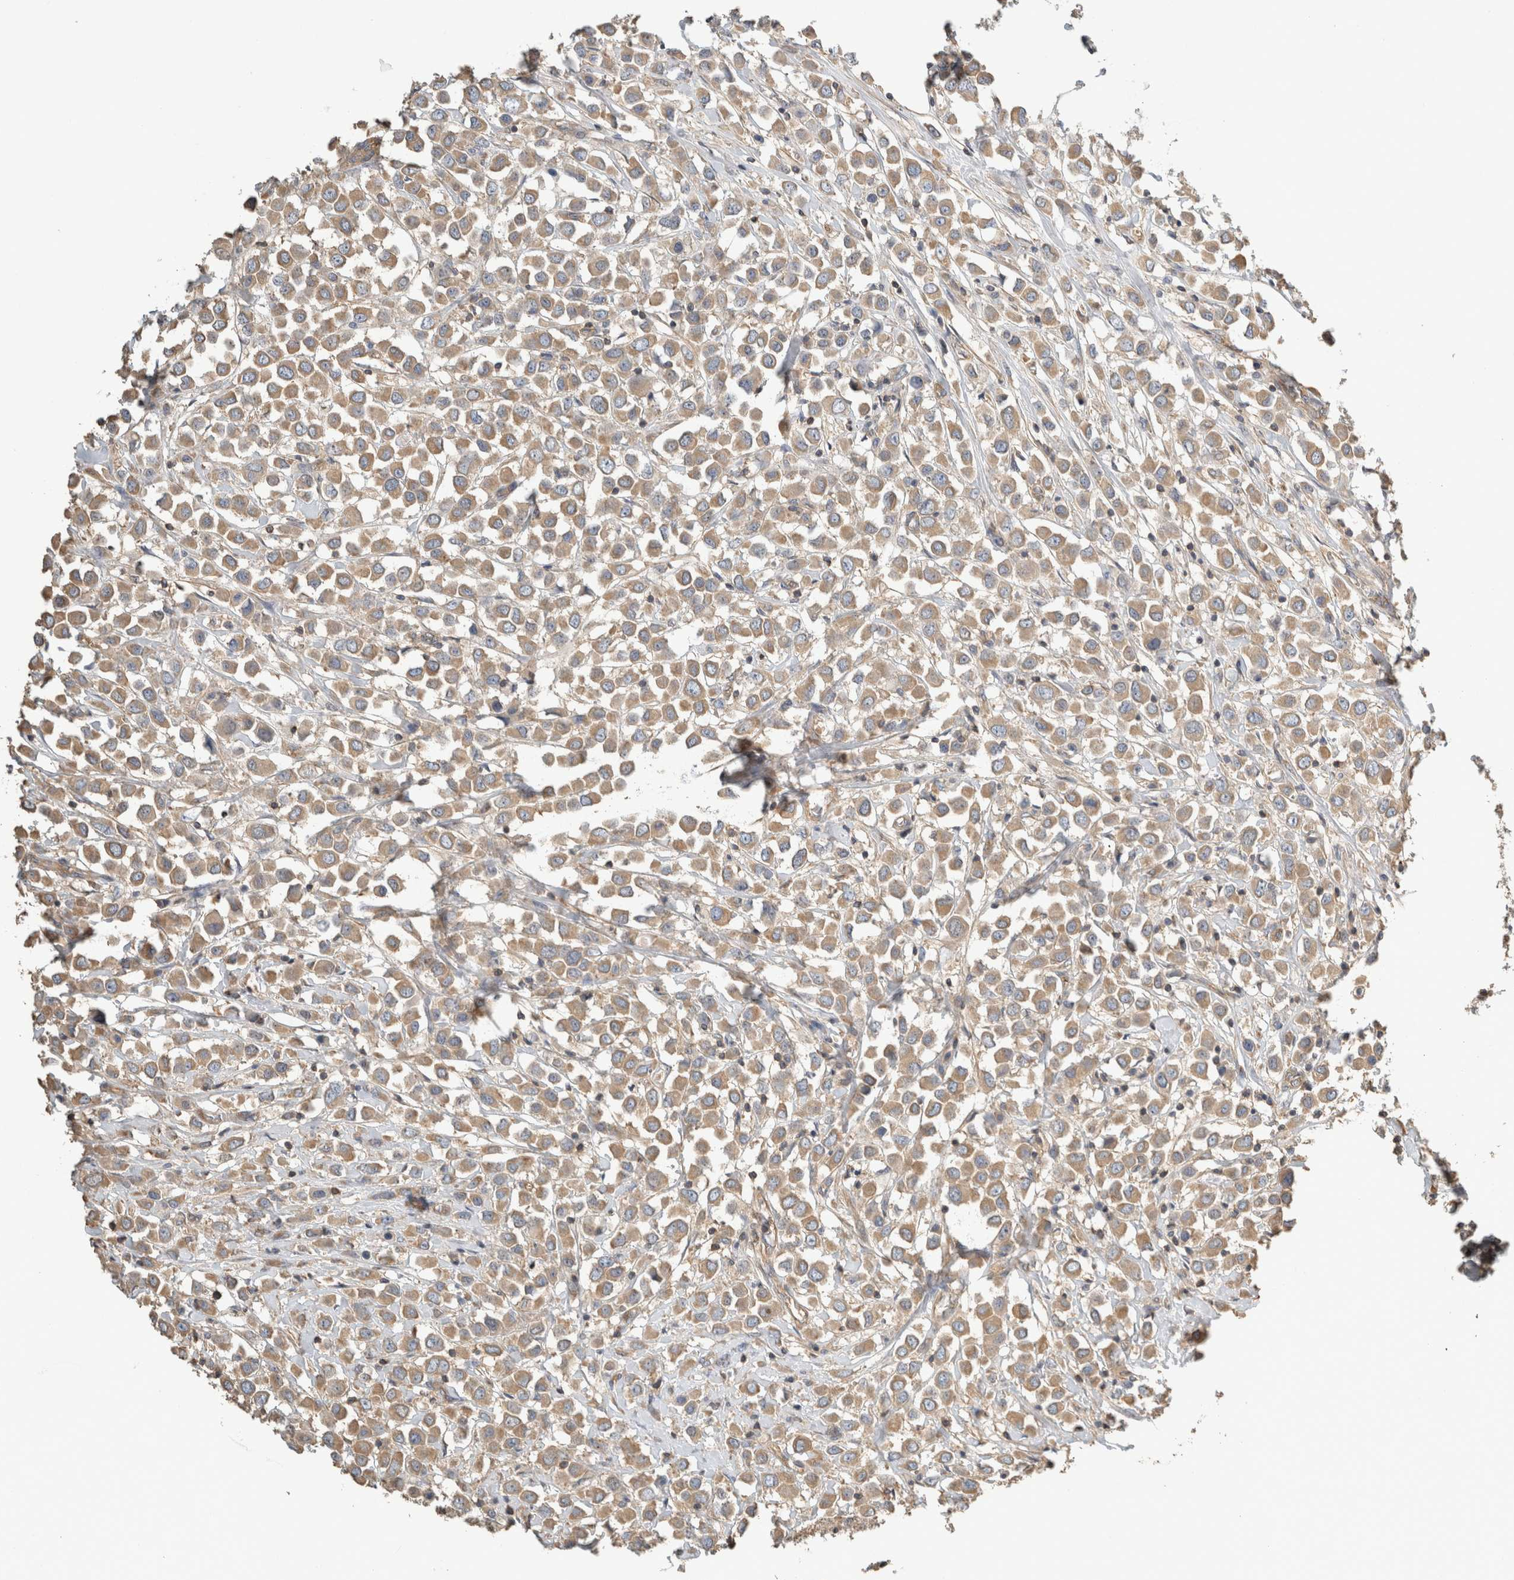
{"staining": {"intensity": "moderate", "quantity": ">75%", "location": "cytoplasmic/membranous"}, "tissue": "breast cancer", "cell_type": "Tumor cells", "image_type": "cancer", "snomed": [{"axis": "morphology", "description": "Duct carcinoma"}, {"axis": "topography", "description": "Breast"}], "caption": "Infiltrating ductal carcinoma (breast) was stained to show a protein in brown. There is medium levels of moderate cytoplasmic/membranous staining in approximately >75% of tumor cells.", "gene": "EIF4G3", "patient": {"sex": "female", "age": 61}}